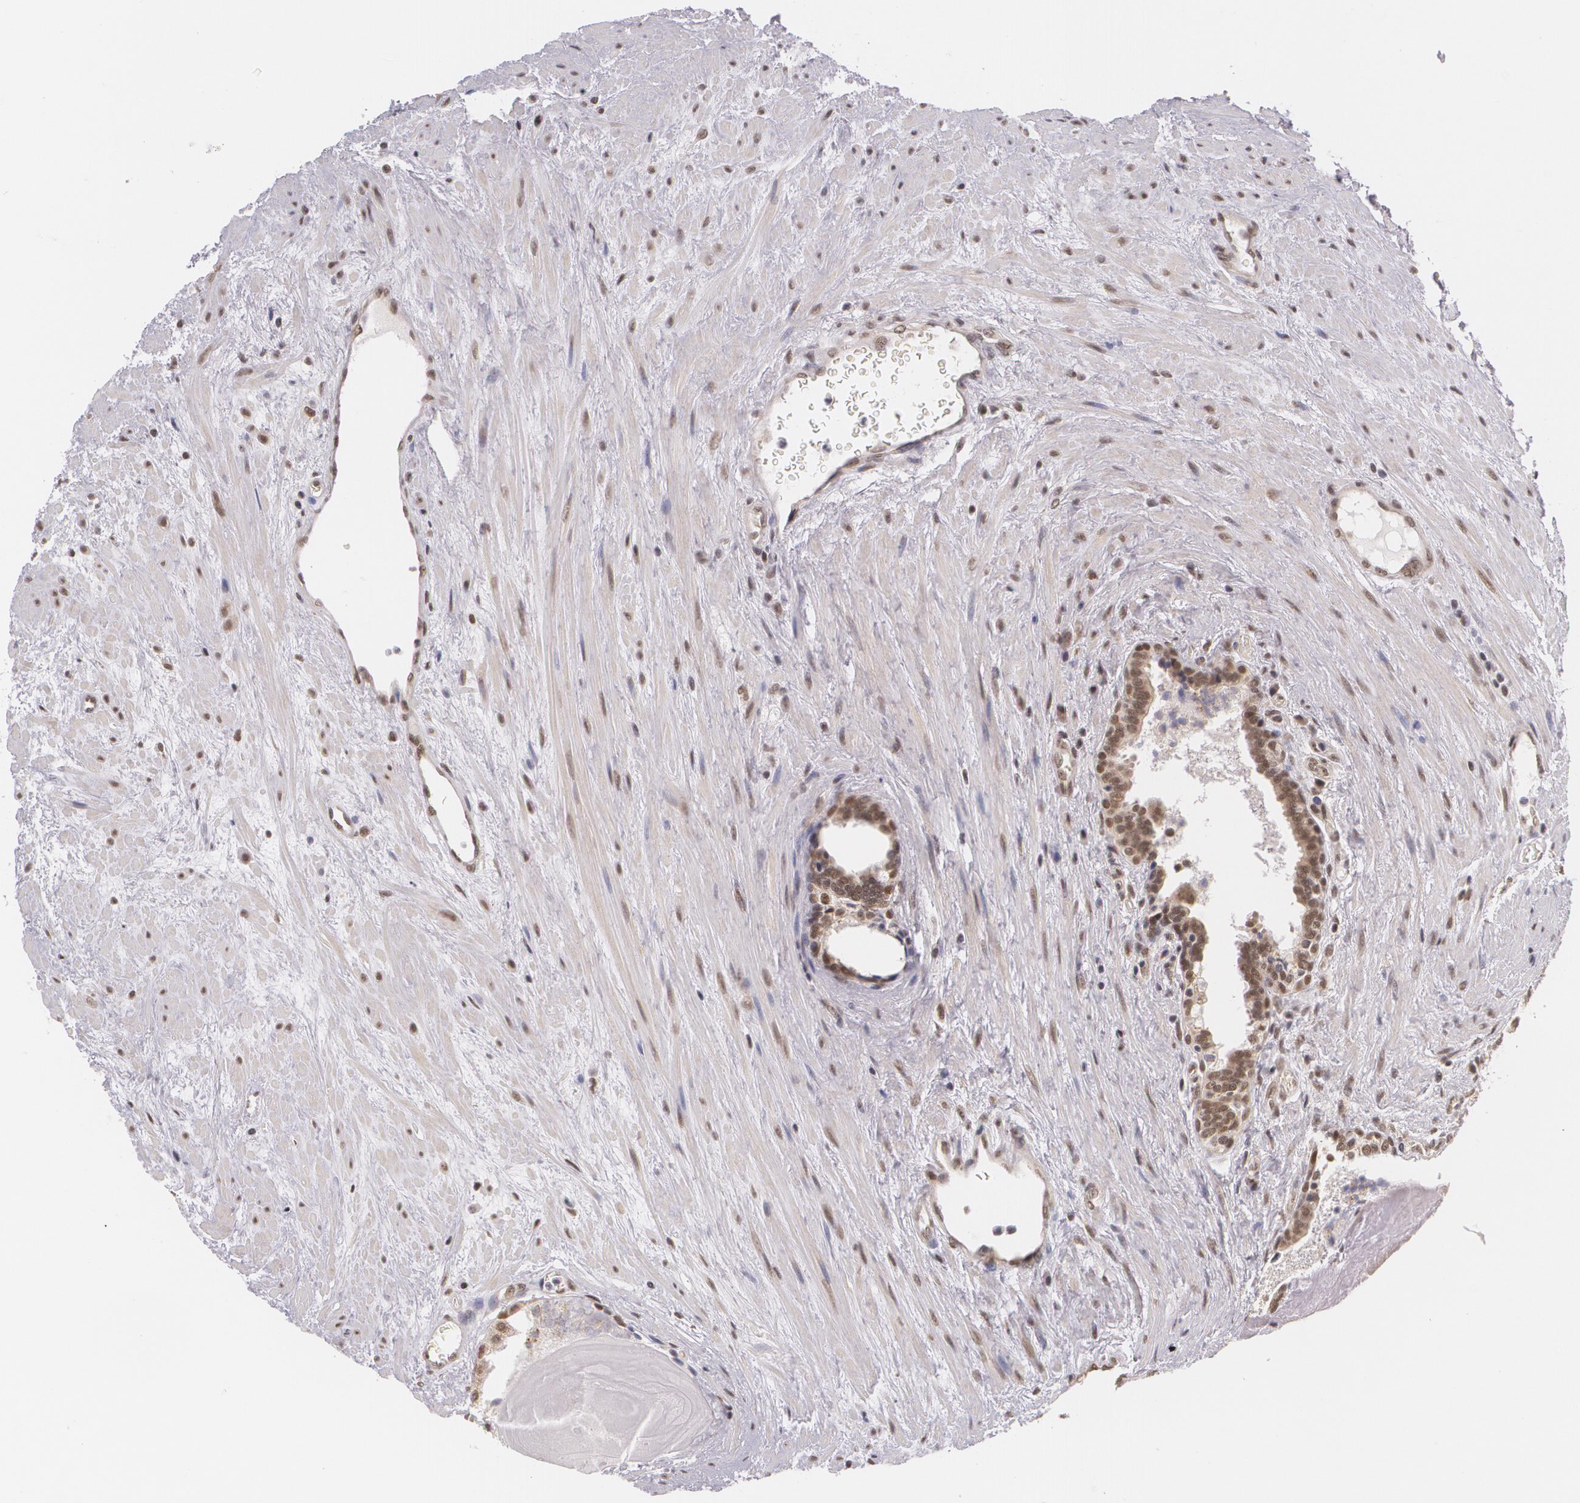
{"staining": {"intensity": "moderate", "quantity": ">75%", "location": "nuclear"}, "tissue": "prostate", "cell_type": "Glandular cells", "image_type": "normal", "snomed": [{"axis": "morphology", "description": "Normal tissue, NOS"}, {"axis": "topography", "description": "Prostate"}], "caption": "Protein expression analysis of unremarkable prostate shows moderate nuclear expression in about >75% of glandular cells. The staining is performed using DAB brown chromogen to label protein expression. The nuclei are counter-stained blue using hematoxylin.", "gene": "ALX1", "patient": {"sex": "male", "age": 65}}